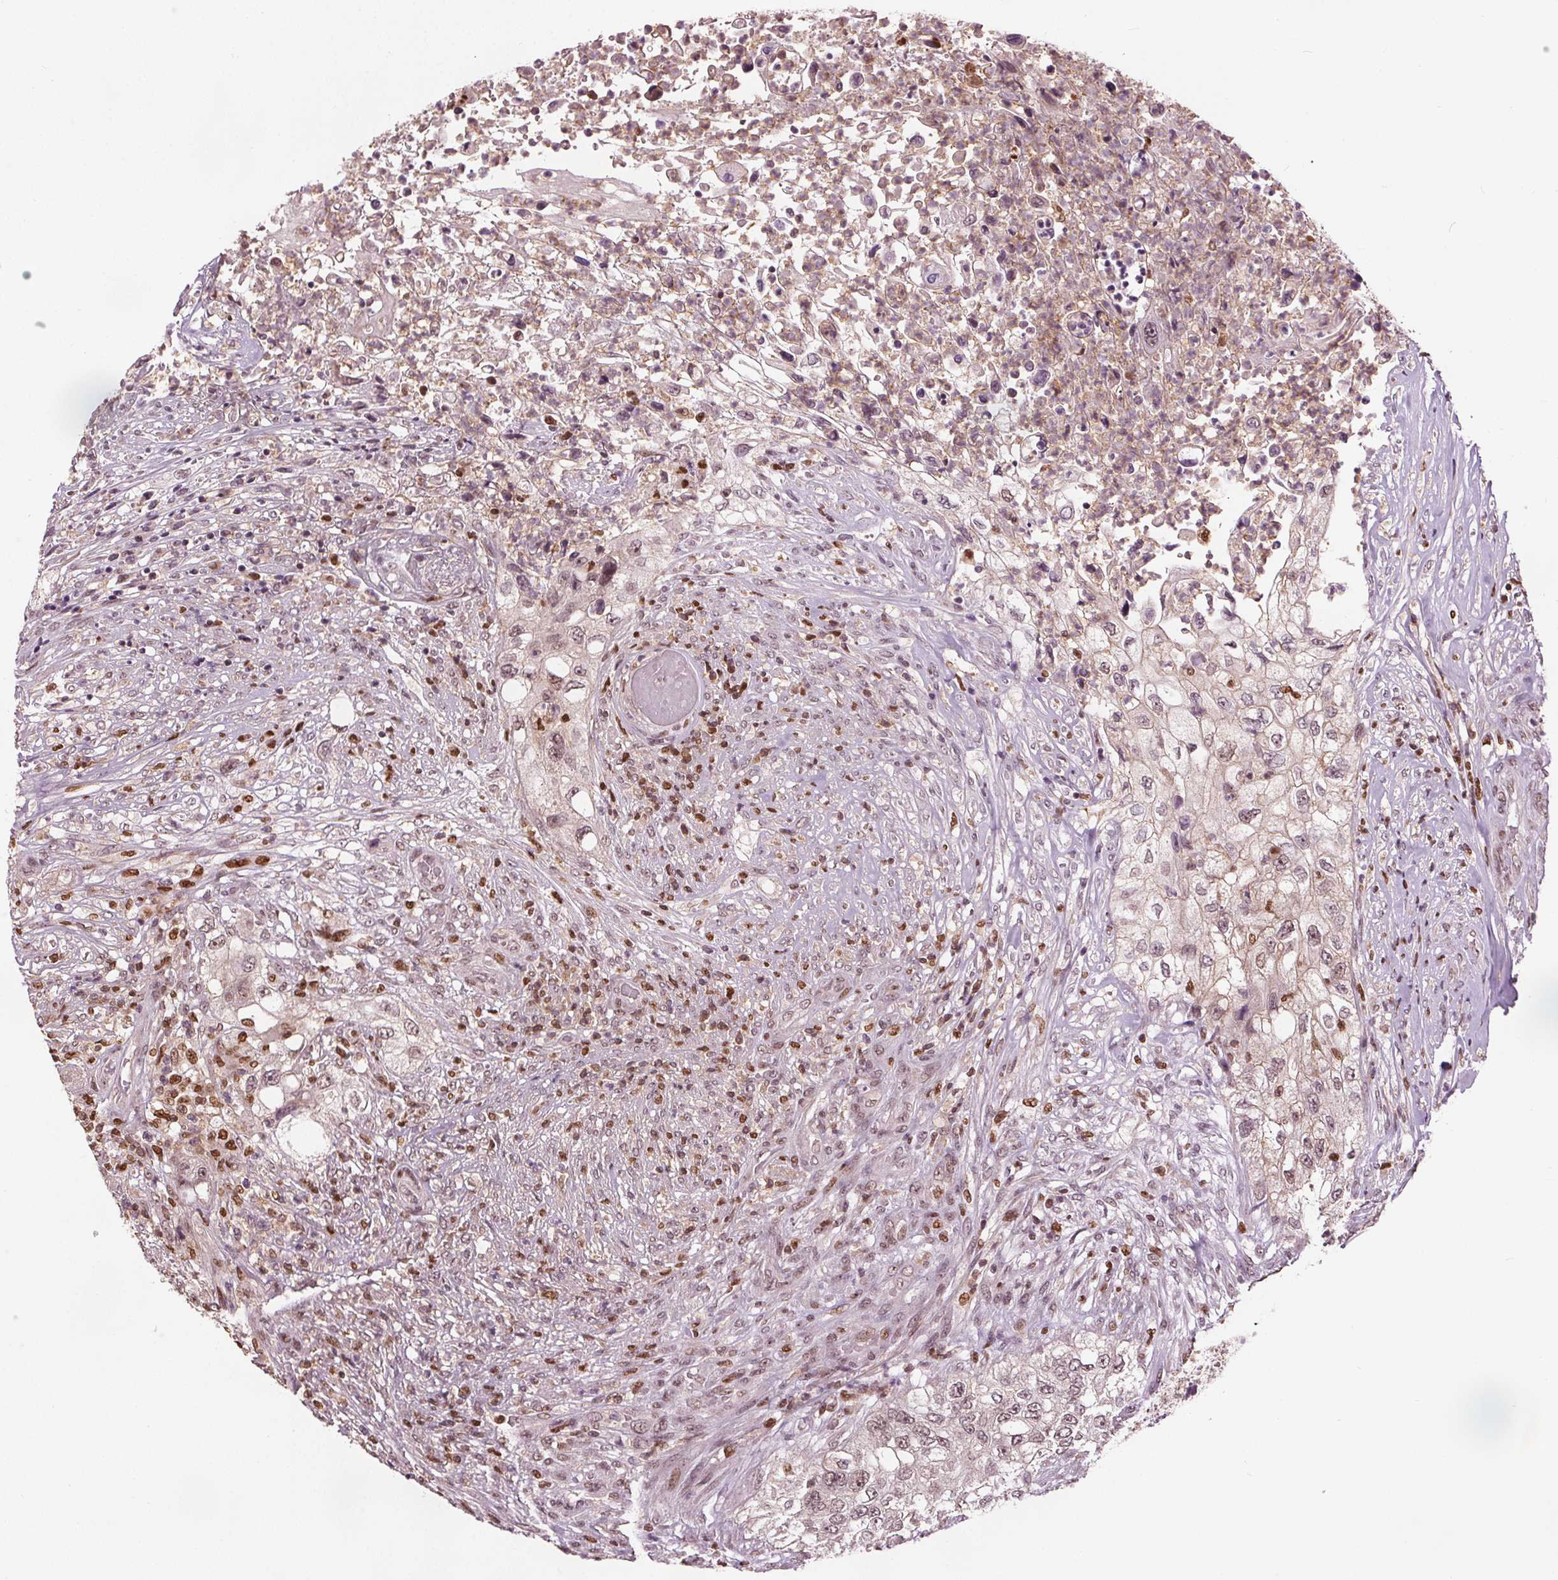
{"staining": {"intensity": "weak", "quantity": ">75%", "location": "nuclear"}, "tissue": "urothelial cancer", "cell_type": "Tumor cells", "image_type": "cancer", "snomed": [{"axis": "morphology", "description": "Urothelial carcinoma, High grade"}, {"axis": "topography", "description": "Urinary bladder"}], "caption": "Tumor cells exhibit weak nuclear positivity in approximately >75% of cells in high-grade urothelial carcinoma.", "gene": "DDX11", "patient": {"sex": "female", "age": 60}}